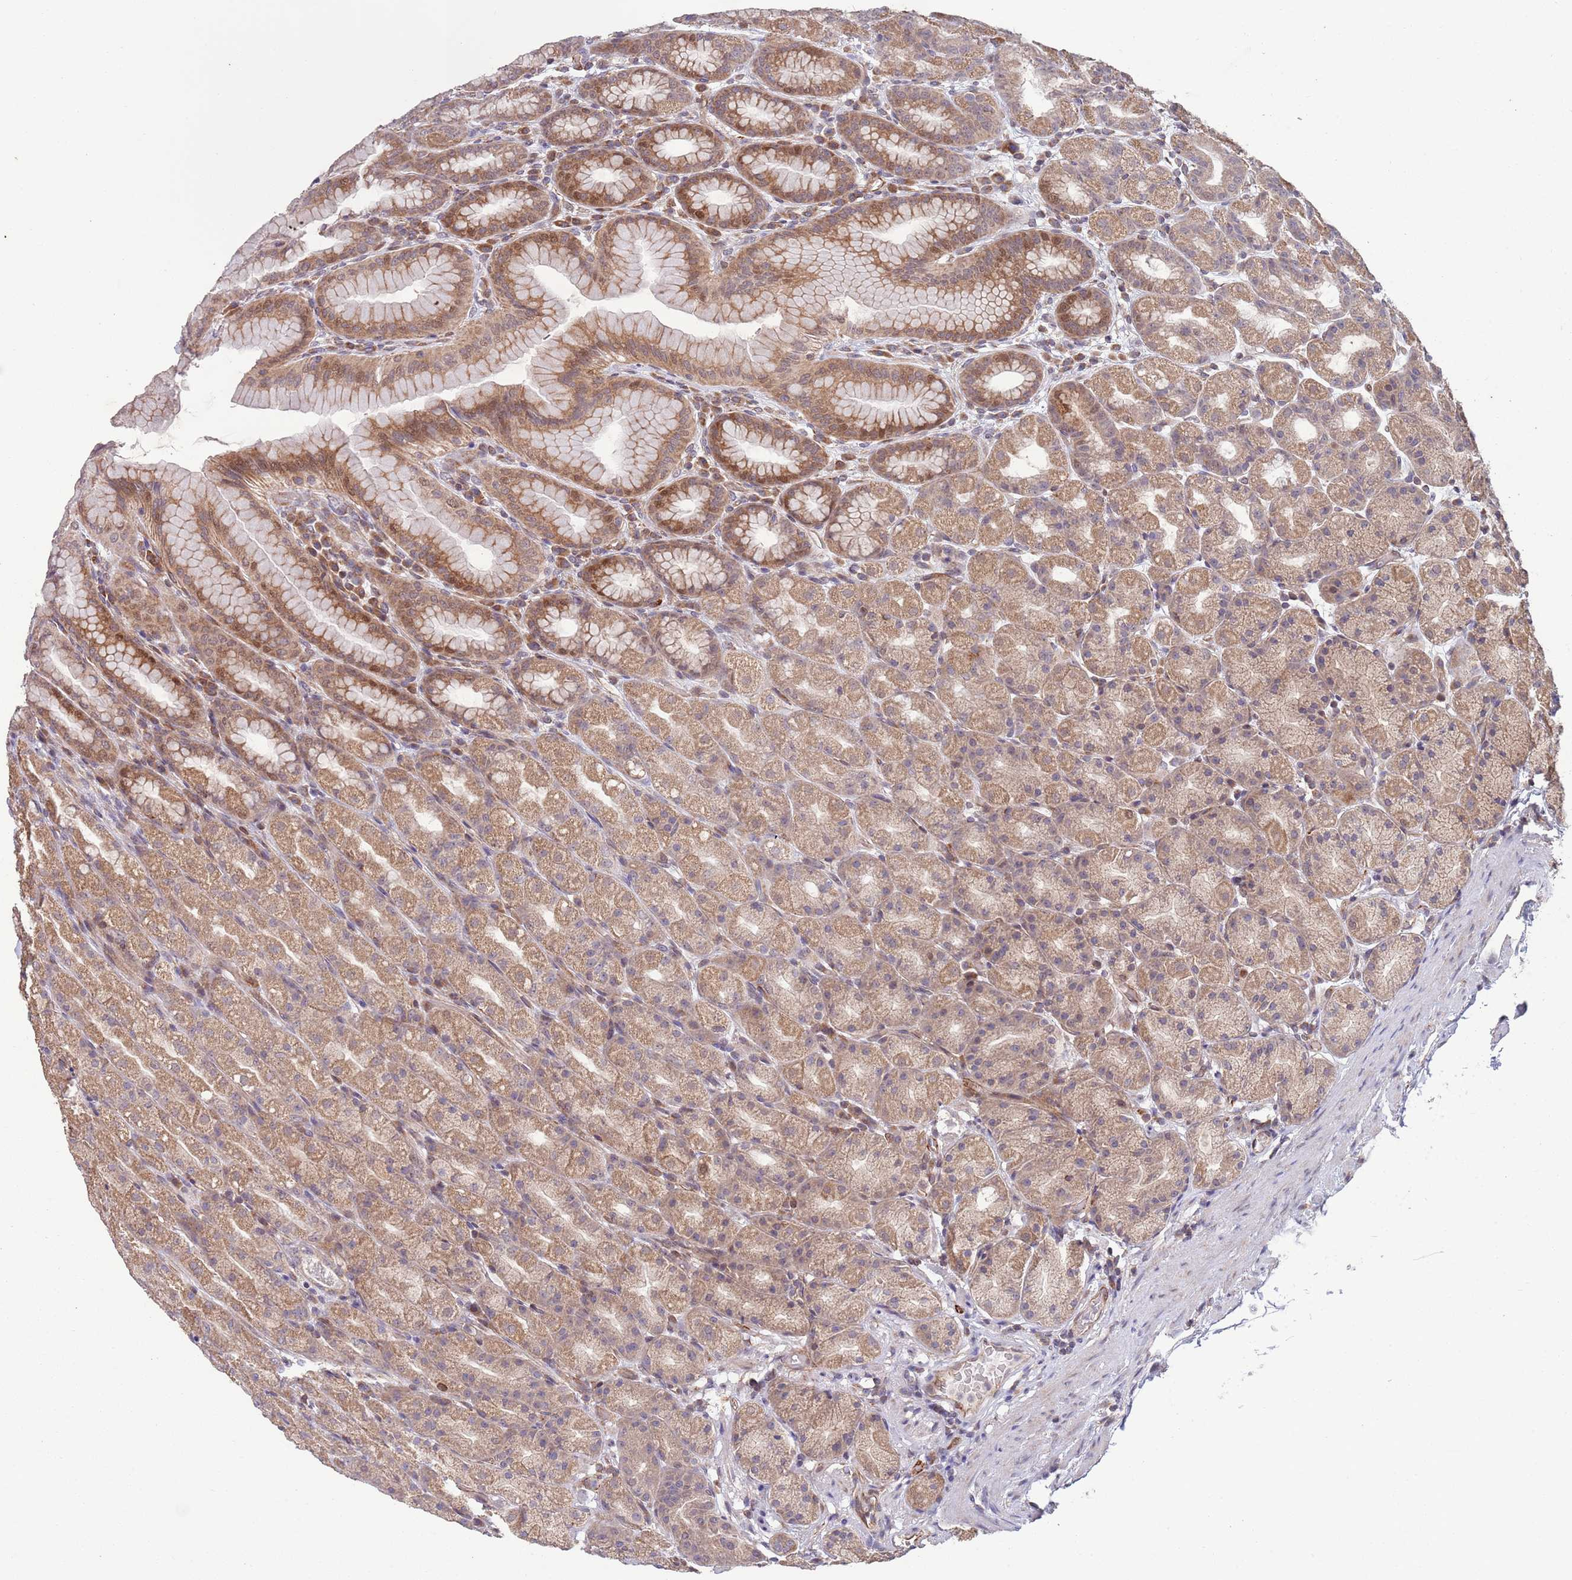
{"staining": {"intensity": "moderate", "quantity": ">75%", "location": "cytoplasmic/membranous,nuclear"}, "tissue": "stomach", "cell_type": "Glandular cells", "image_type": "normal", "snomed": [{"axis": "morphology", "description": "Normal tissue, NOS"}, {"axis": "topography", "description": "Stomach, upper"}, {"axis": "topography", "description": "Stomach"}], "caption": "A photomicrograph of stomach stained for a protein demonstrates moderate cytoplasmic/membranous,nuclear brown staining in glandular cells. Nuclei are stained in blue.", "gene": "CHD9", "patient": {"sex": "male", "age": 68}}